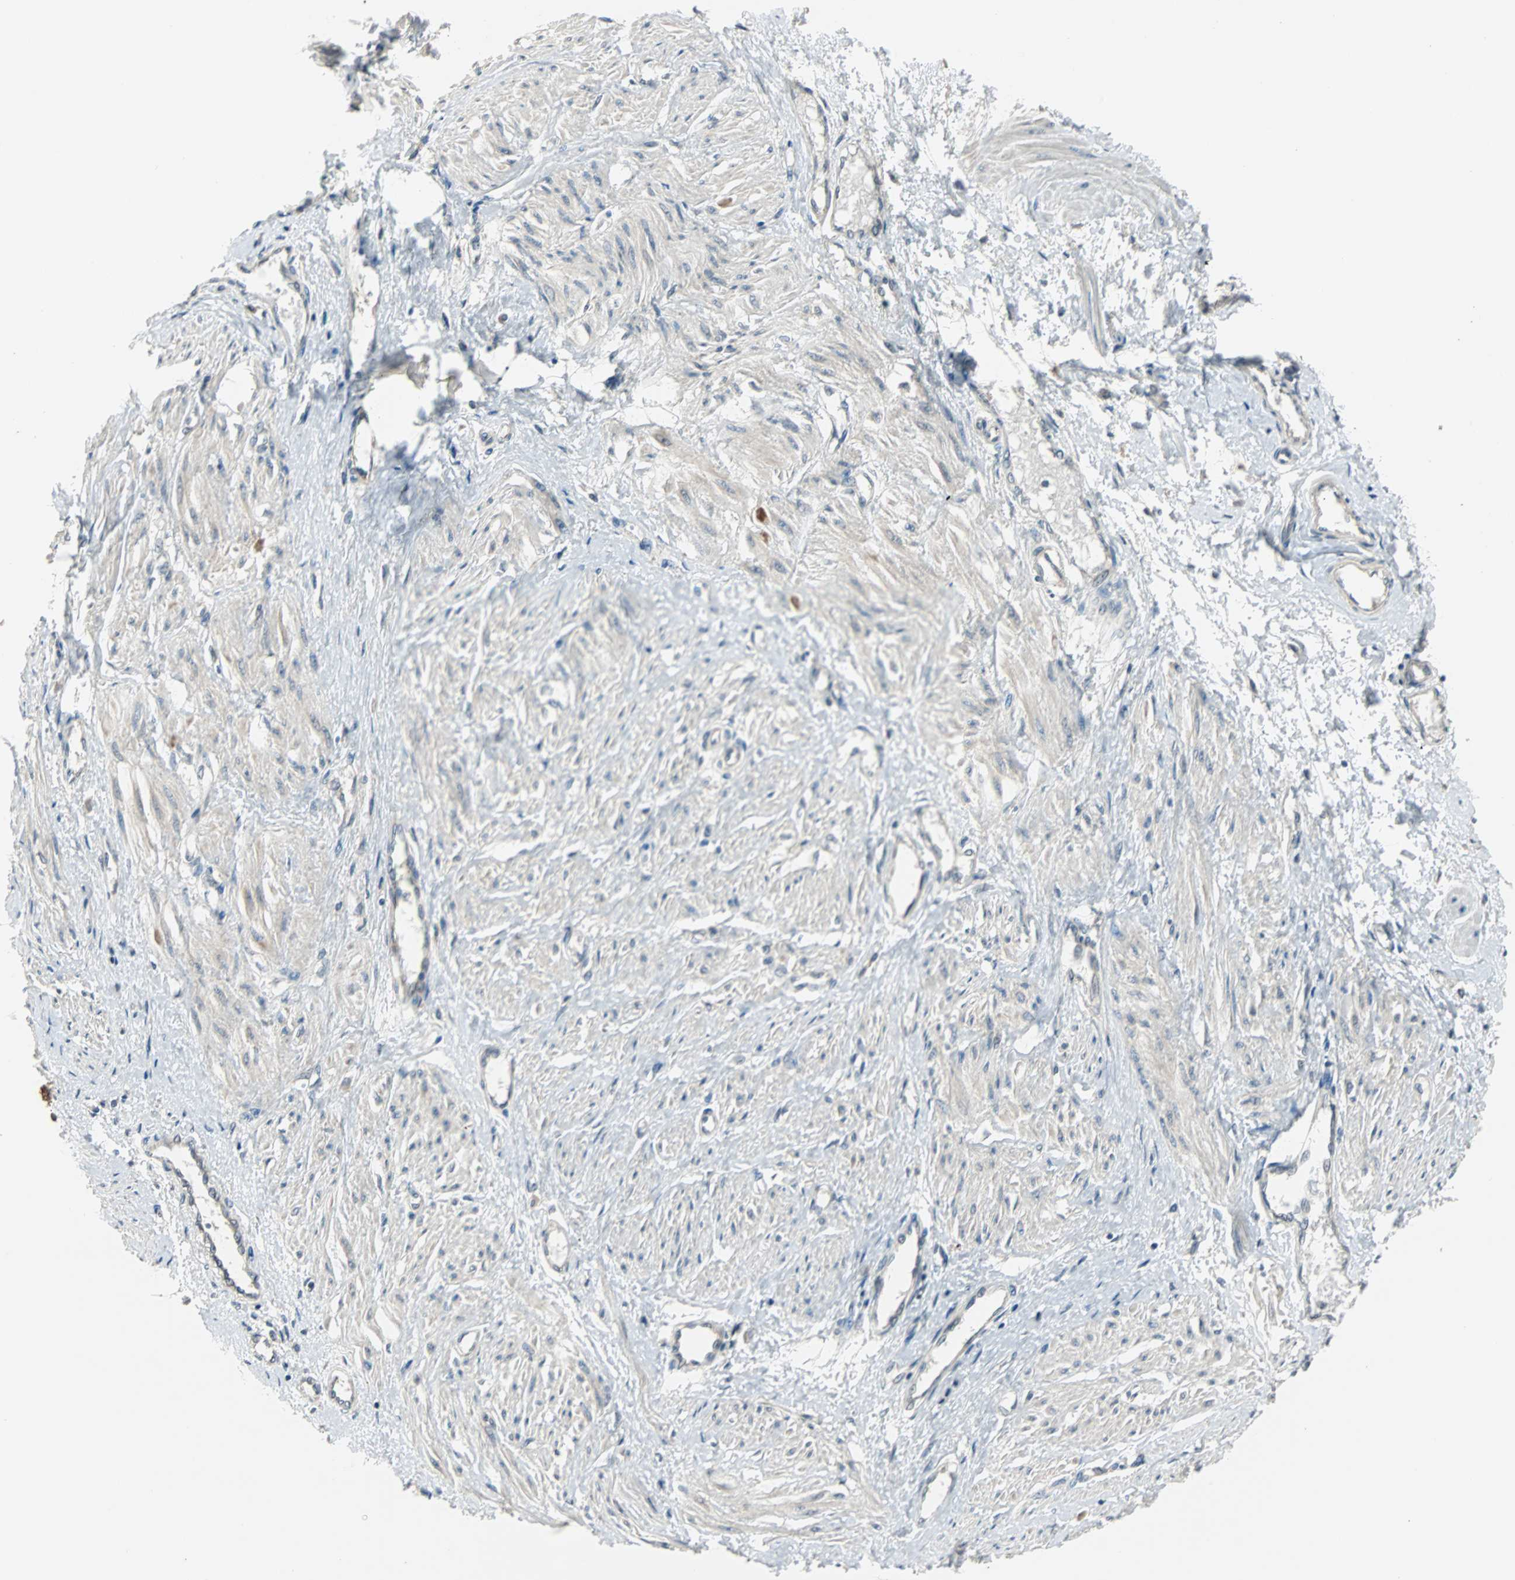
{"staining": {"intensity": "weak", "quantity": ">75%", "location": "cytoplasmic/membranous"}, "tissue": "smooth muscle", "cell_type": "Smooth muscle cells", "image_type": "normal", "snomed": [{"axis": "morphology", "description": "Normal tissue, NOS"}, {"axis": "topography", "description": "Smooth muscle"}, {"axis": "topography", "description": "Uterus"}], "caption": "A brown stain labels weak cytoplasmic/membranous staining of a protein in smooth muscle cells of benign smooth muscle. (IHC, brightfield microscopy, high magnification).", "gene": "ARF1", "patient": {"sex": "female", "age": 39}}